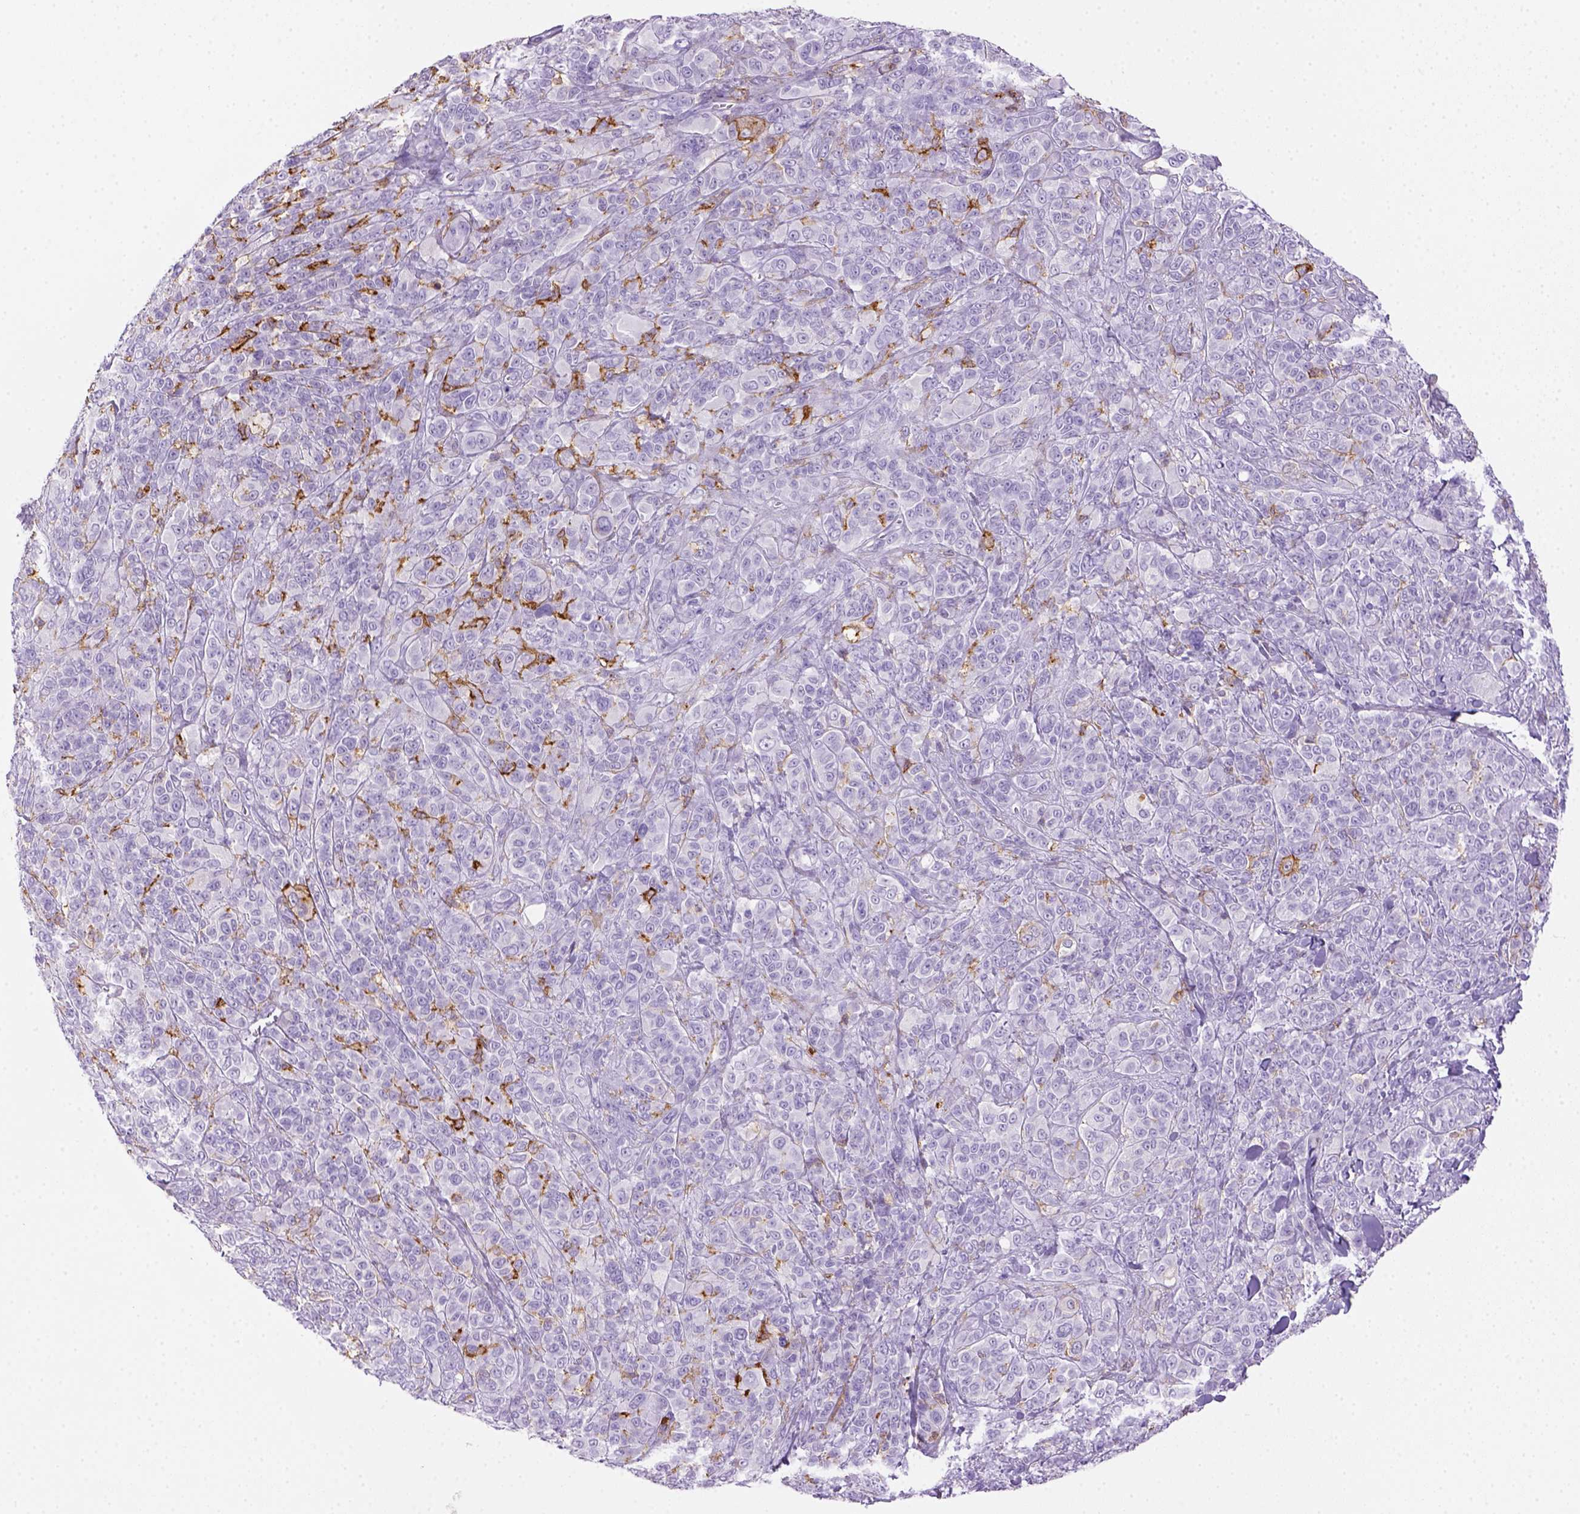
{"staining": {"intensity": "negative", "quantity": "none", "location": "none"}, "tissue": "melanoma", "cell_type": "Tumor cells", "image_type": "cancer", "snomed": [{"axis": "morphology", "description": "Malignant melanoma, NOS"}, {"axis": "topography", "description": "Skin"}], "caption": "Immunohistochemistry photomicrograph of neoplastic tissue: malignant melanoma stained with DAB (3,3'-diaminobenzidine) exhibits no significant protein expression in tumor cells.", "gene": "CD14", "patient": {"sex": "female", "age": 87}}